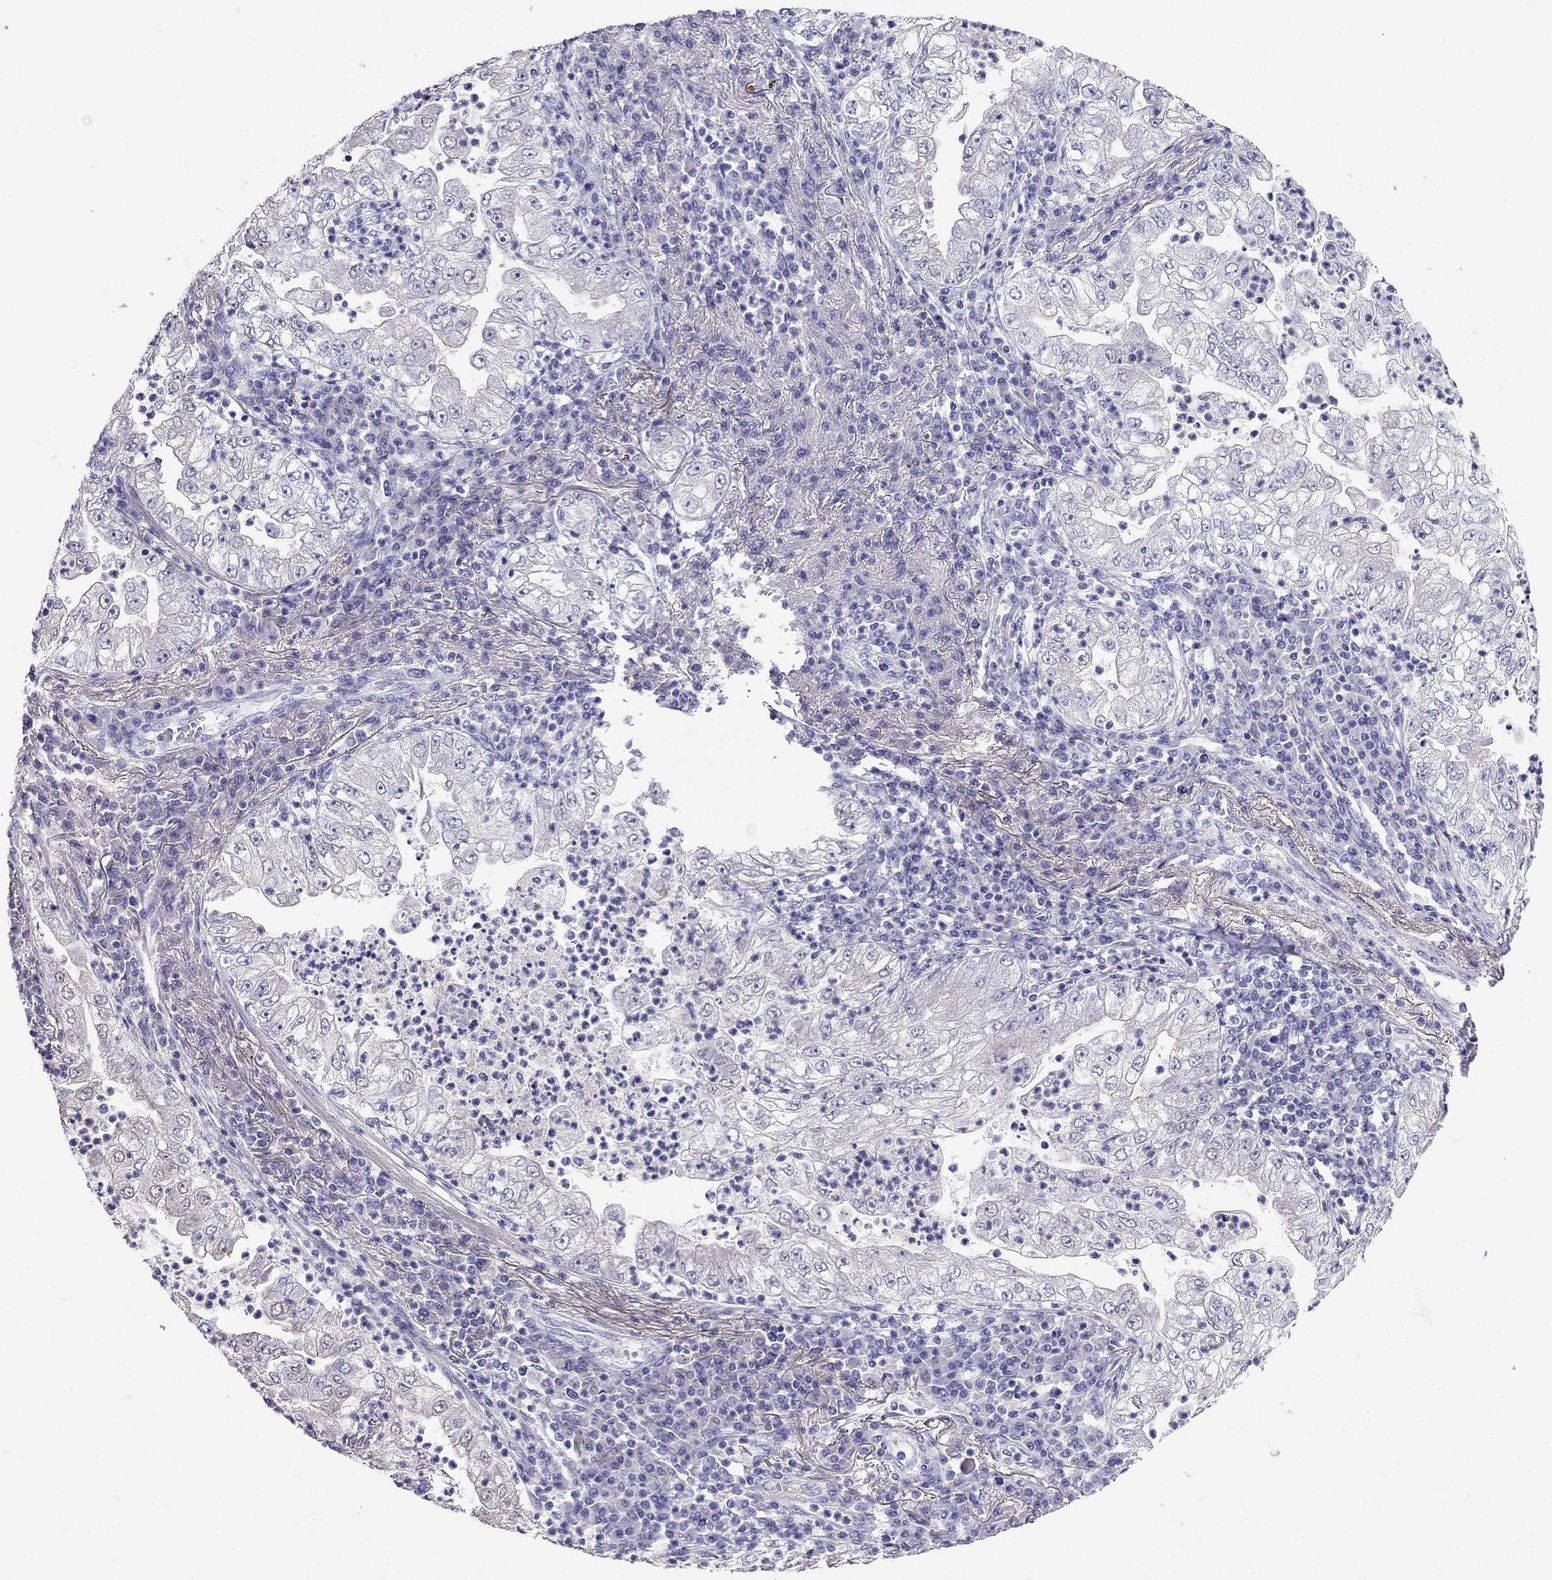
{"staining": {"intensity": "negative", "quantity": "none", "location": "none"}, "tissue": "lung cancer", "cell_type": "Tumor cells", "image_type": "cancer", "snomed": [{"axis": "morphology", "description": "Adenocarcinoma, NOS"}, {"axis": "topography", "description": "Lung"}], "caption": "Histopathology image shows no significant protein staining in tumor cells of lung cancer (adenocarcinoma).", "gene": "TBC1D21", "patient": {"sex": "female", "age": 73}}